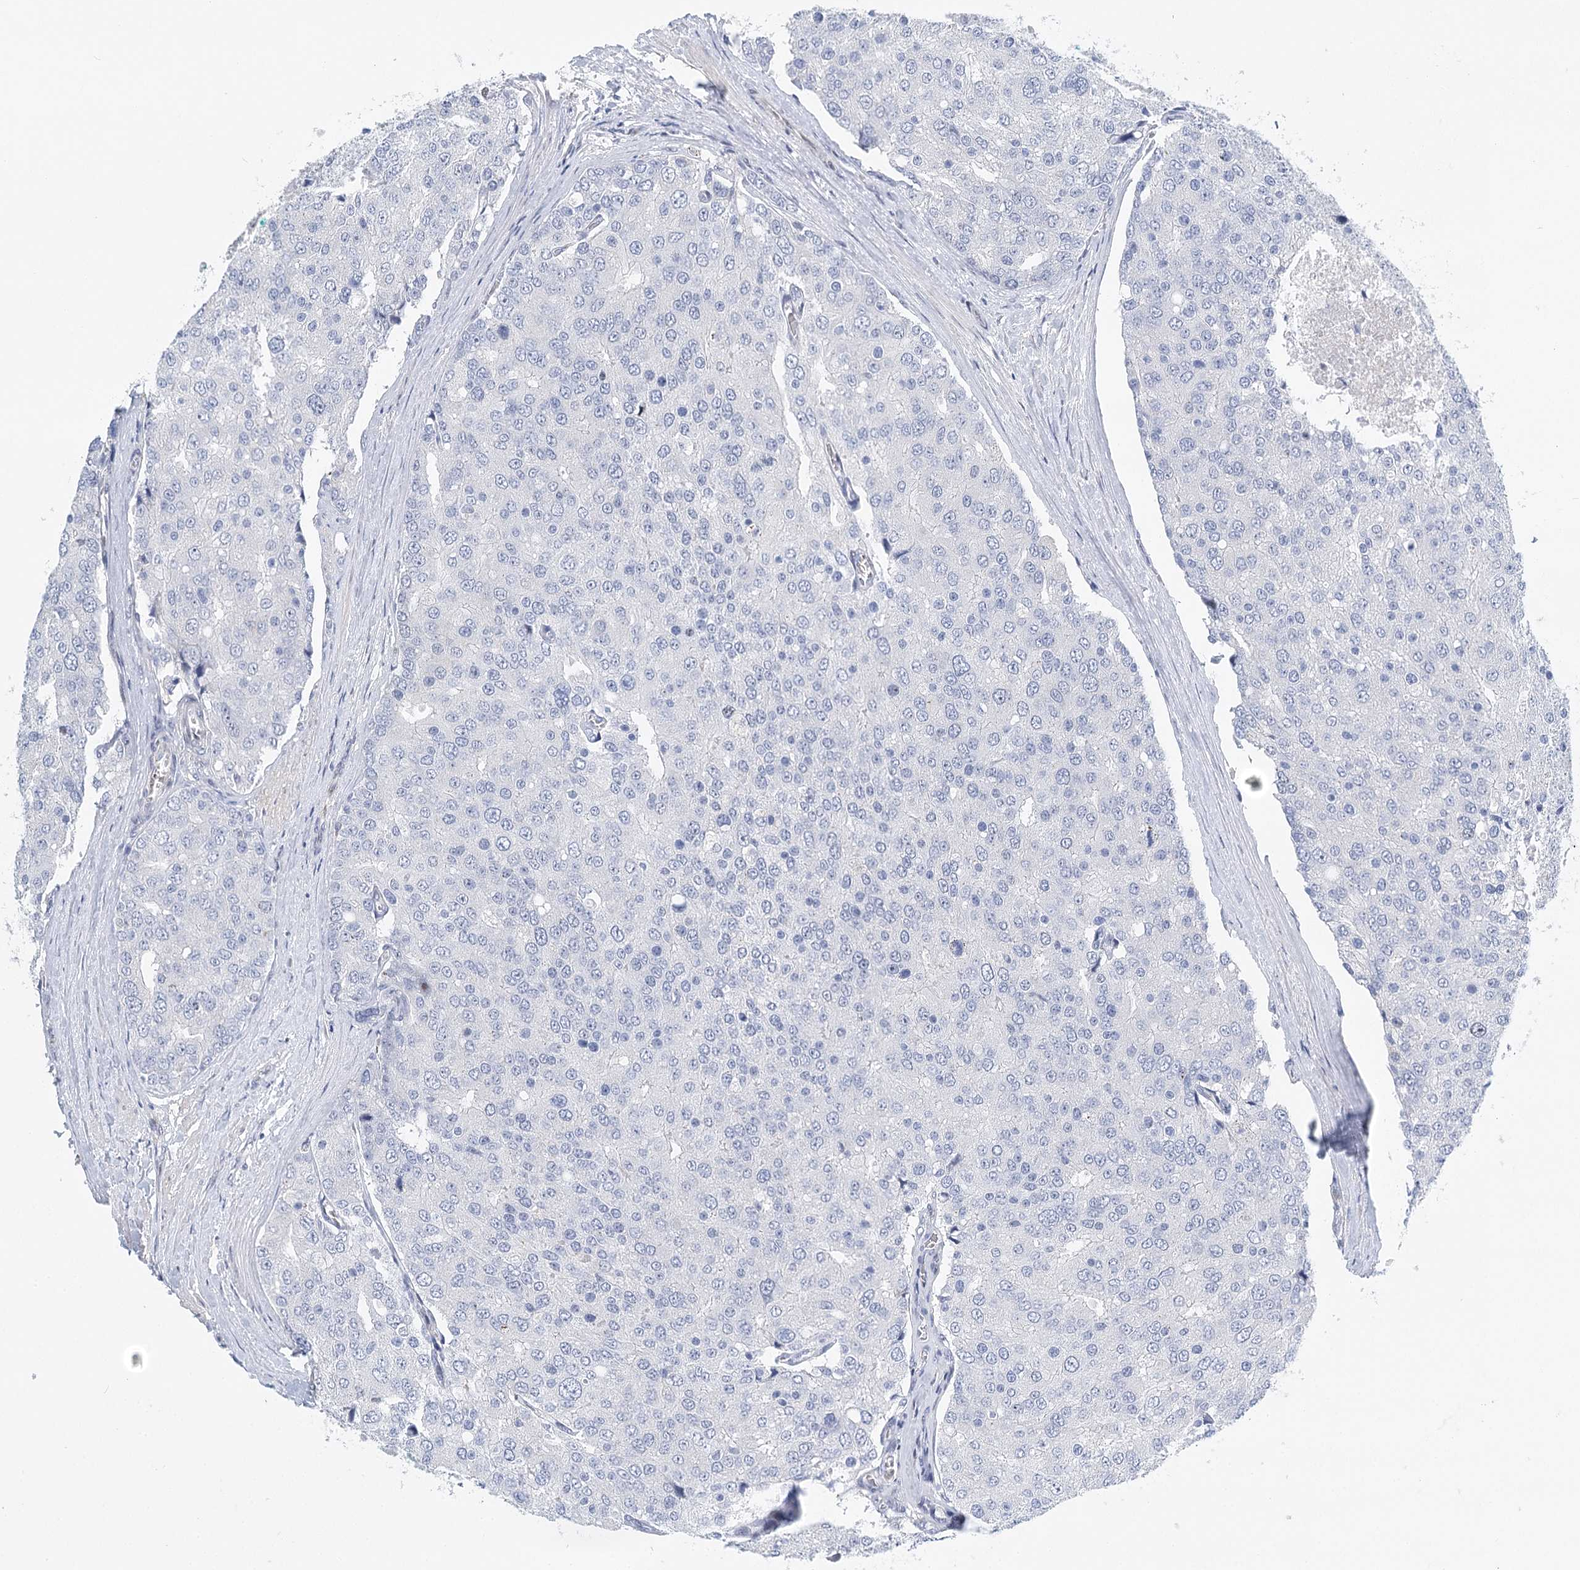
{"staining": {"intensity": "negative", "quantity": "none", "location": "none"}, "tissue": "prostate cancer", "cell_type": "Tumor cells", "image_type": "cancer", "snomed": [{"axis": "morphology", "description": "Adenocarcinoma, High grade"}, {"axis": "topography", "description": "Prostate"}], "caption": "DAB immunohistochemical staining of prostate high-grade adenocarcinoma demonstrates no significant expression in tumor cells.", "gene": "CAMTA1", "patient": {"sex": "male", "age": 50}}